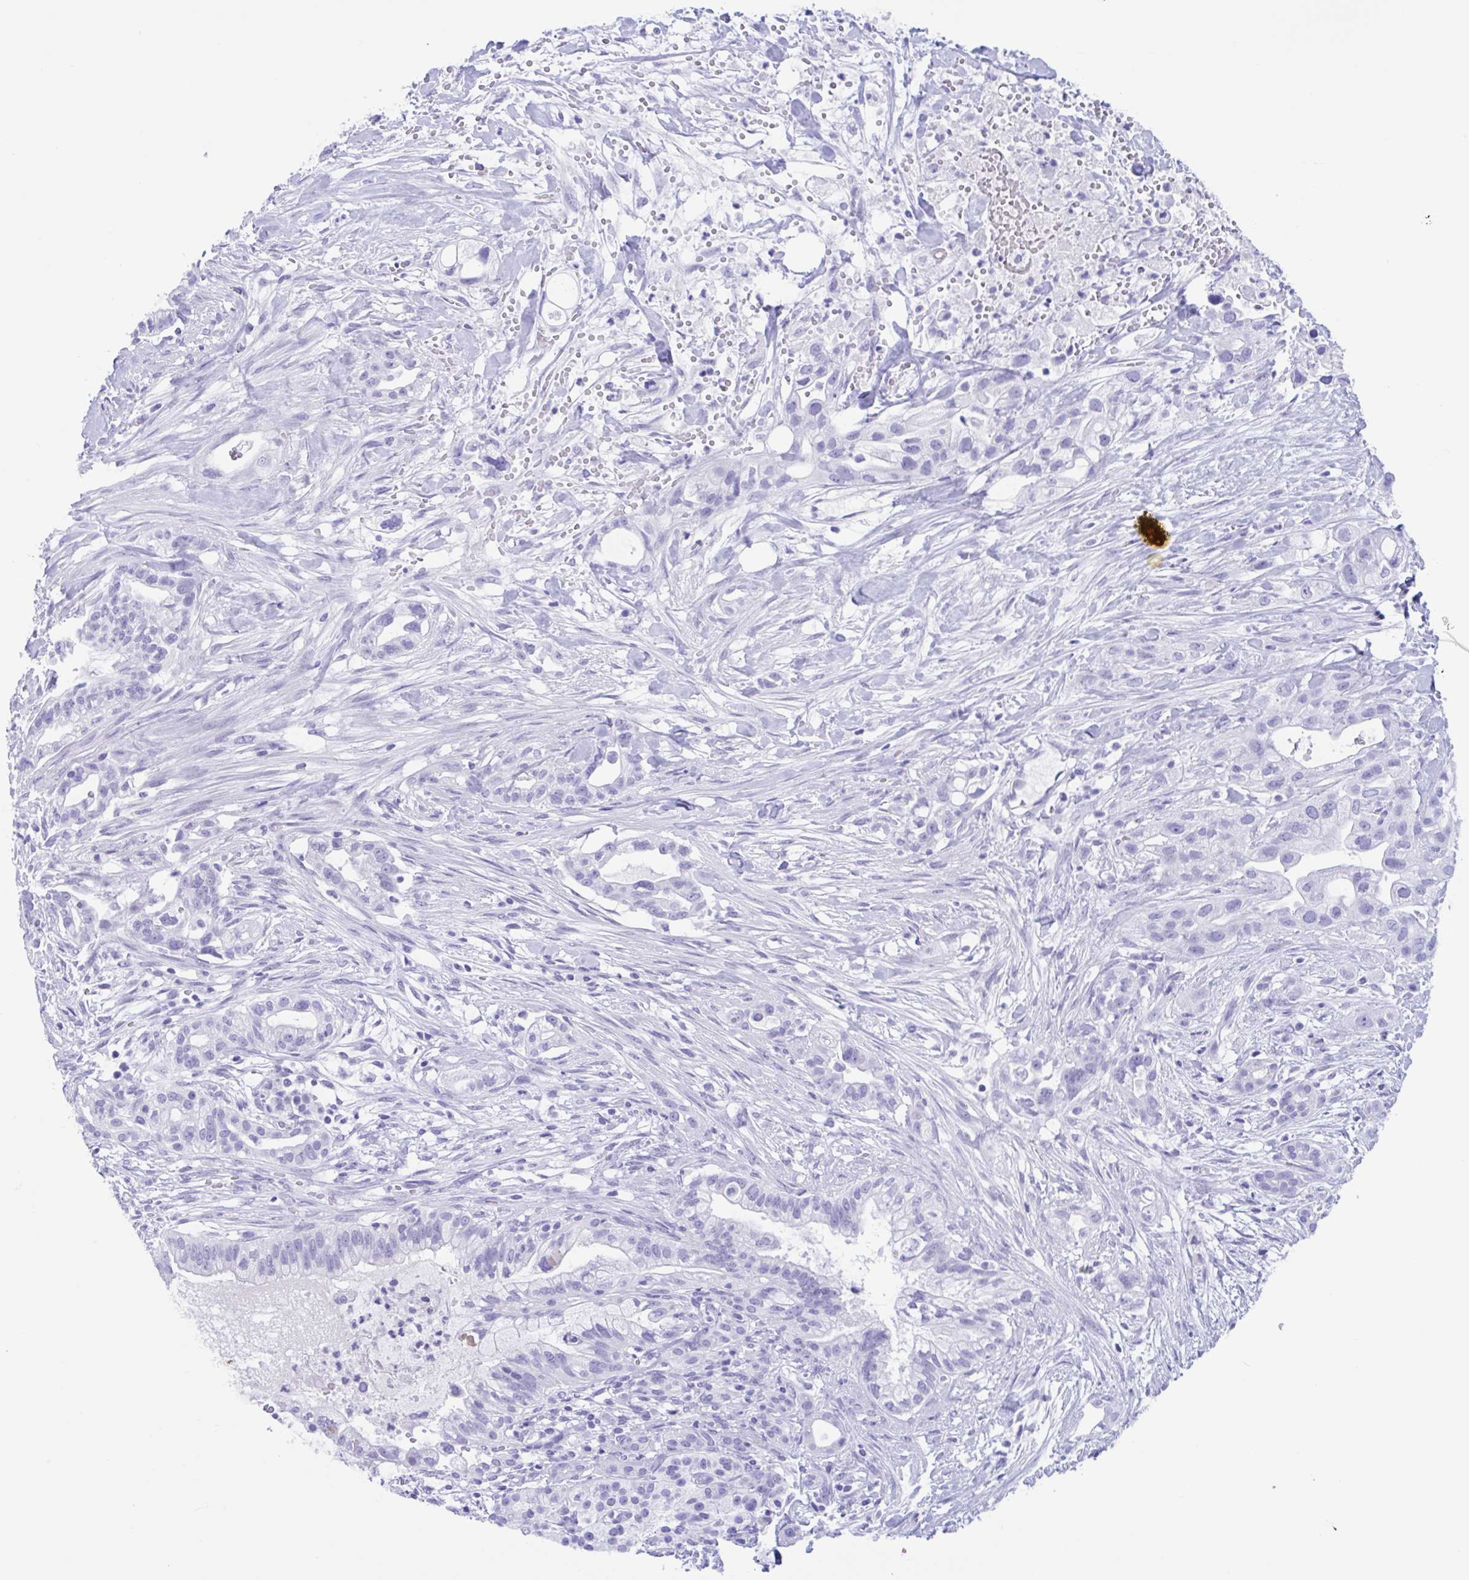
{"staining": {"intensity": "negative", "quantity": "none", "location": "none"}, "tissue": "pancreatic cancer", "cell_type": "Tumor cells", "image_type": "cancer", "snomed": [{"axis": "morphology", "description": "Adenocarcinoma, NOS"}, {"axis": "topography", "description": "Pancreas"}], "caption": "A high-resolution histopathology image shows immunohistochemistry (IHC) staining of pancreatic cancer (adenocarcinoma), which shows no significant expression in tumor cells.", "gene": "TMEM35A", "patient": {"sex": "male", "age": 44}}